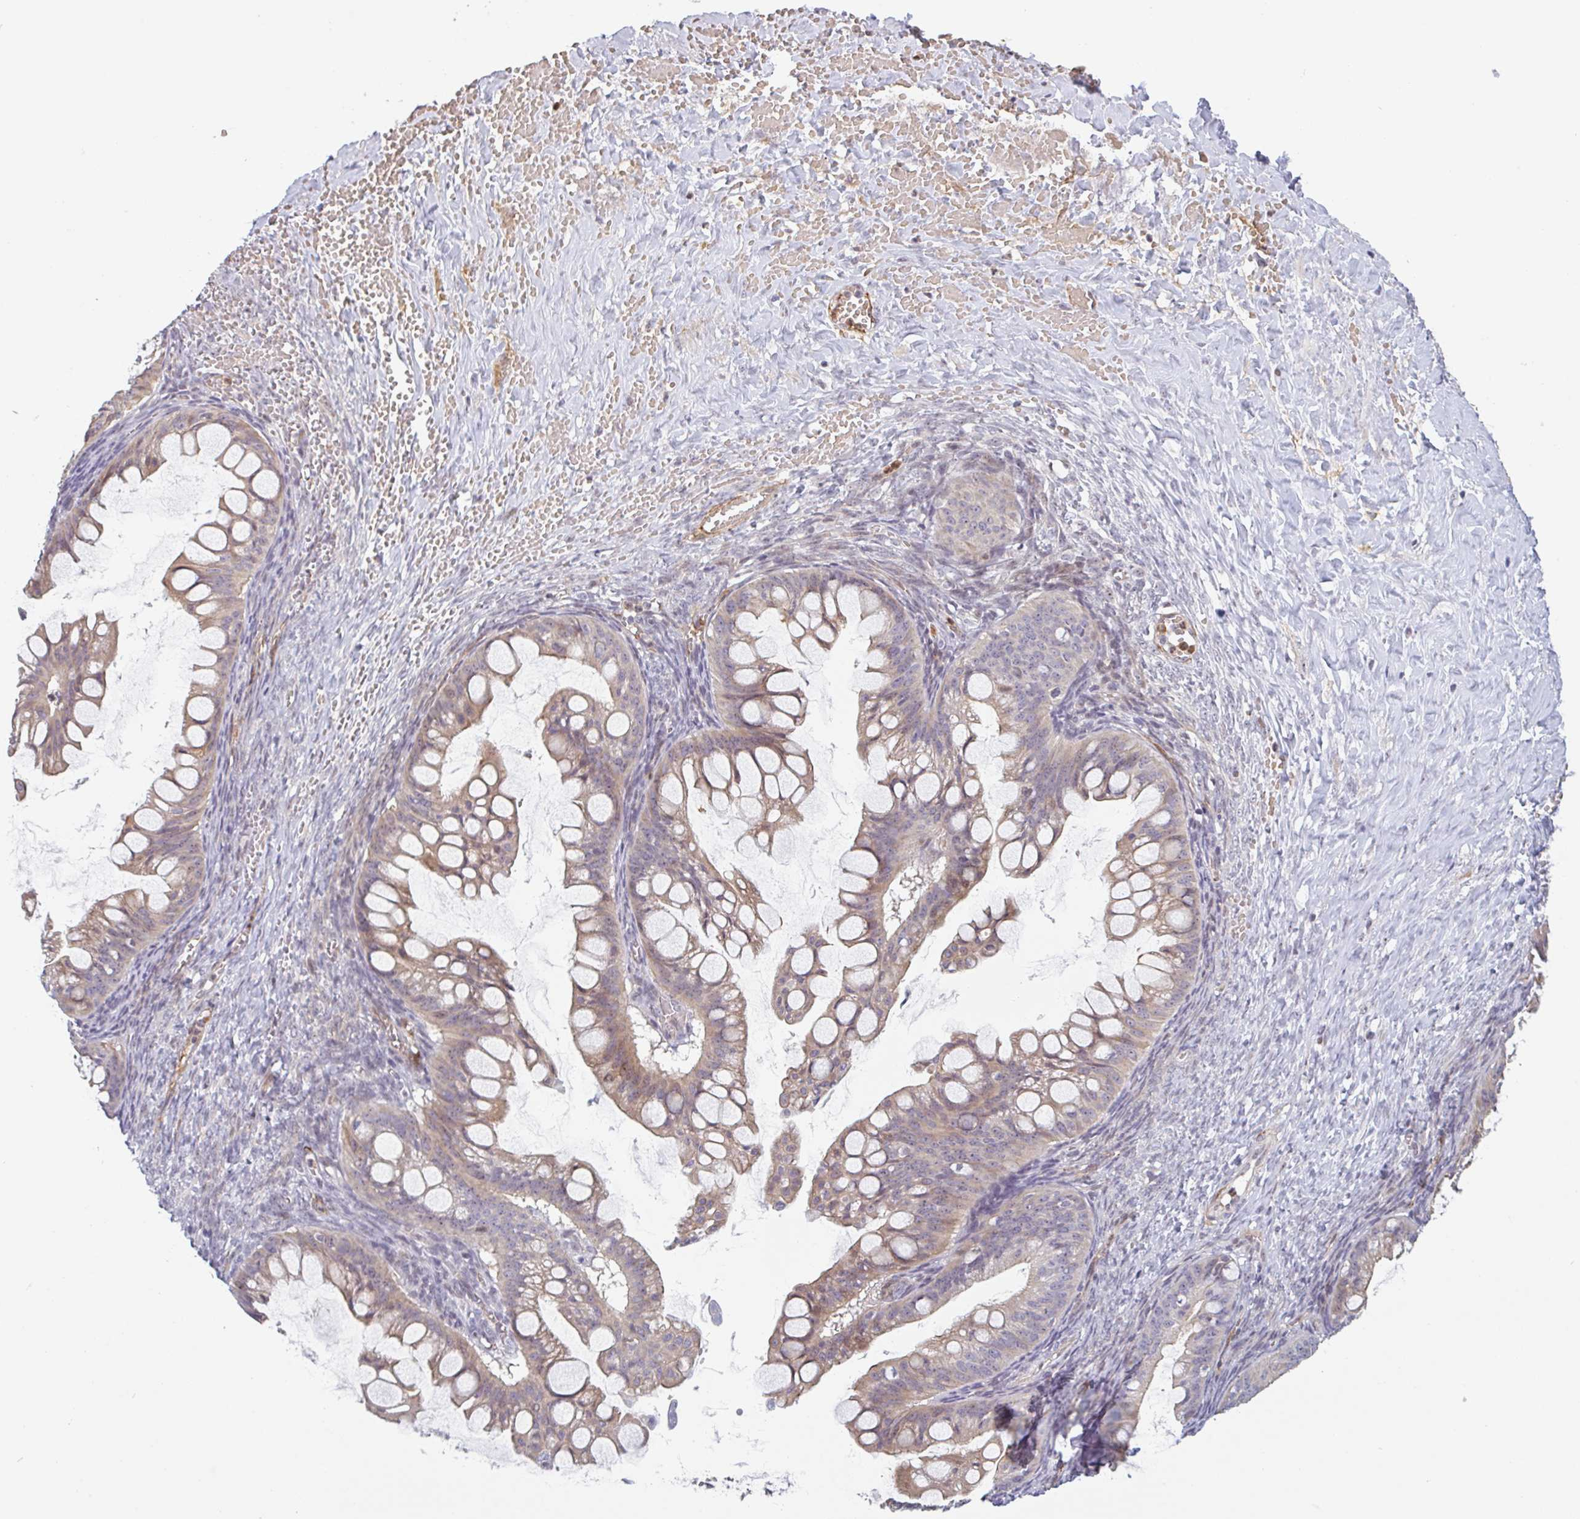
{"staining": {"intensity": "weak", "quantity": ">75%", "location": "cytoplasmic/membranous"}, "tissue": "ovarian cancer", "cell_type": "Tumor cells", "image_type": "cancer", "snomed": [{"axis": "morphology", "description": "Cystadenocarcinoma, mucinous, NOS"}, {"axis": "topography", "description": "Ovary"}], "caption": "A low amount of weak cytoplasmic/membranous expression is appreciated in about >75% of tumor cells in ovarian cancer (mucinous cystadenocarcinoma) tissue. (Stains: DAB in brown, nuclei in blue, Microscopy: brightfield microscopy at high magnification).", "gene": "TMEM119", "patient": {"sex": "female", "age": 73}}